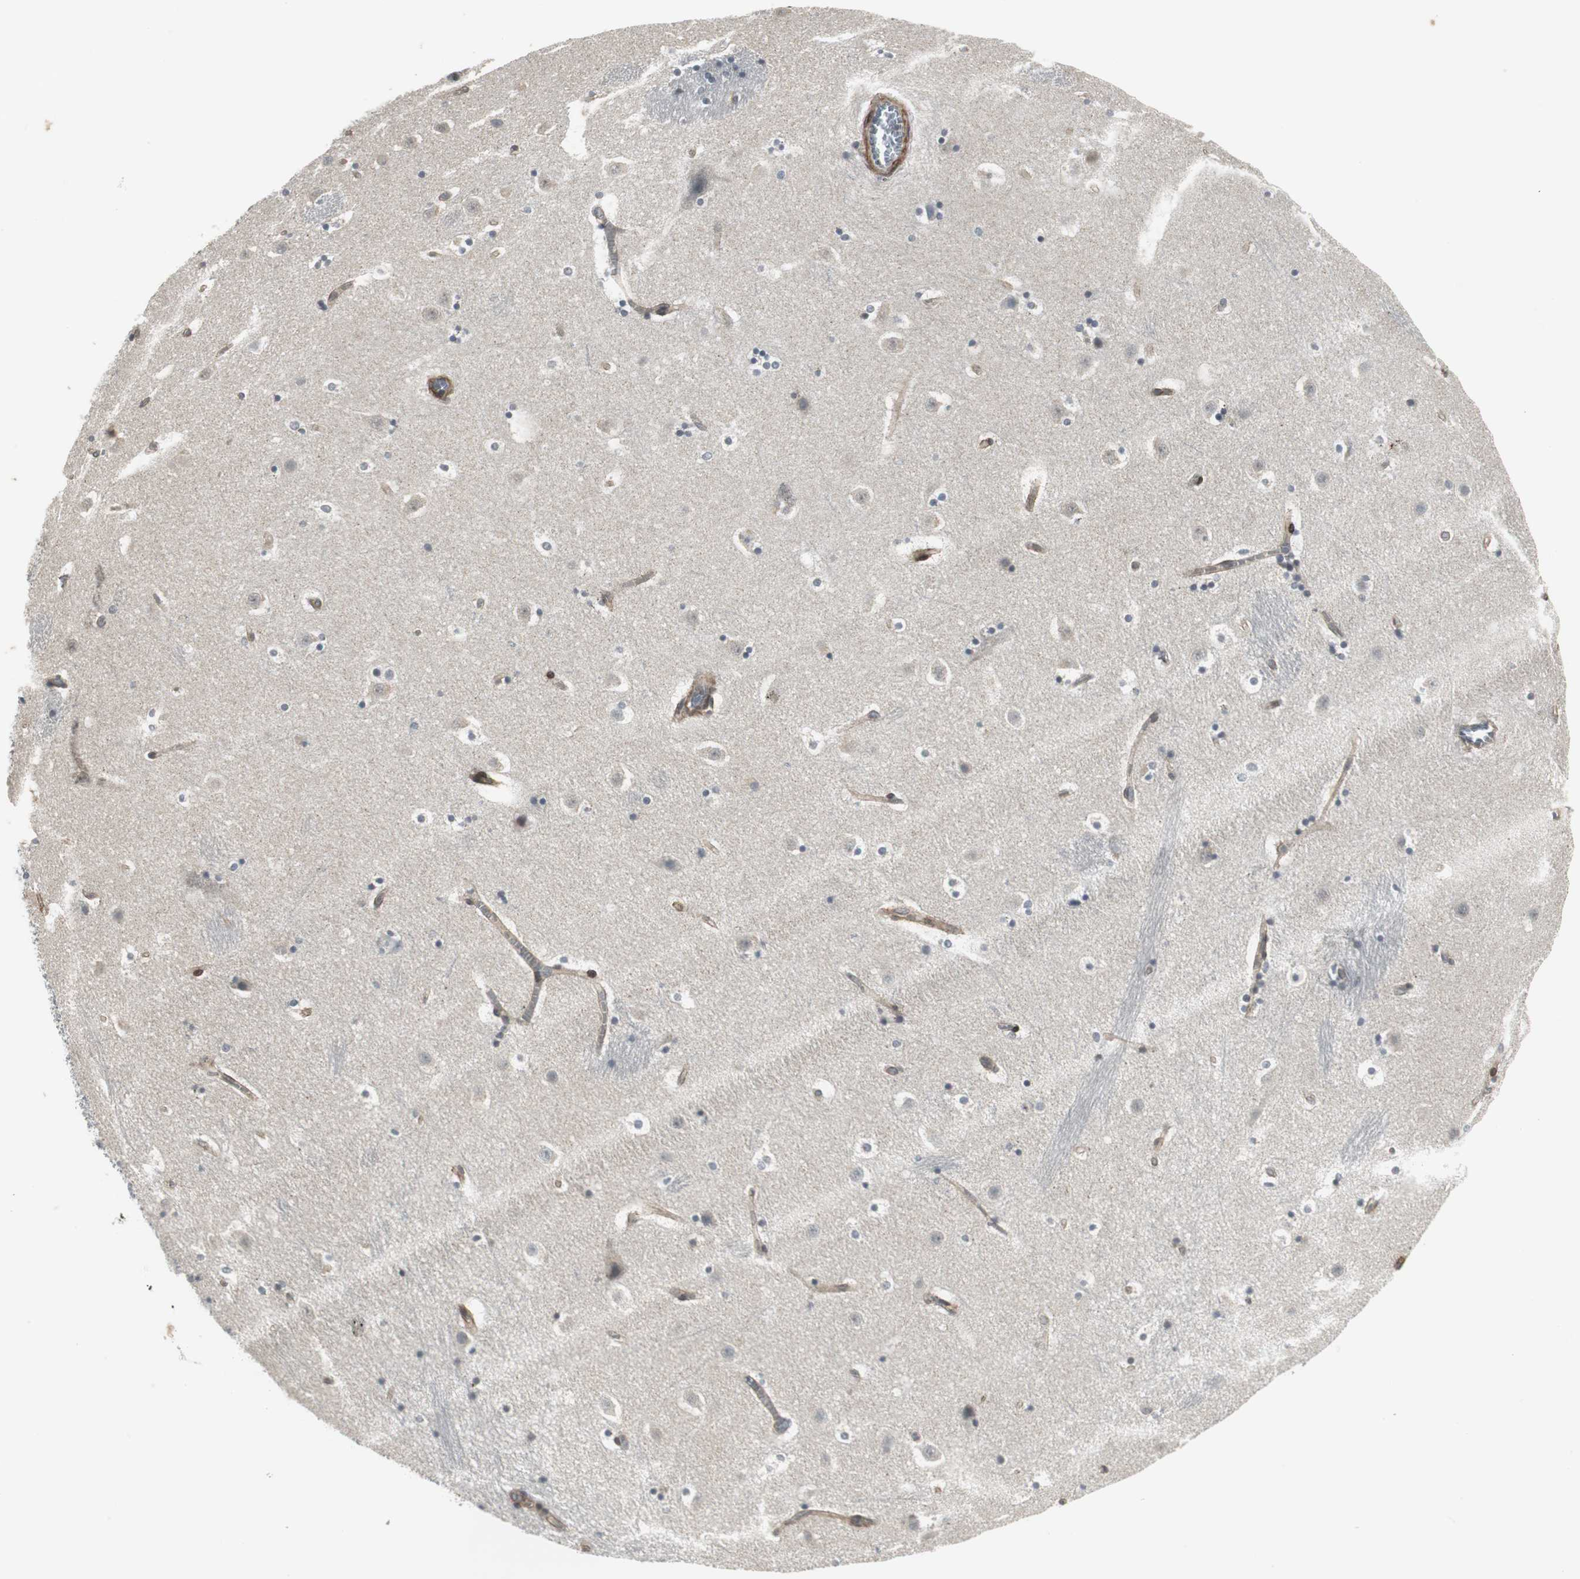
{"staining": {"intensity": "weak", "quantity": "<25%", "location": "cytoplasmic/membranous"}, "tissue": "caudate", "cell_type": "Glial cells", "image_type": "normal", "snomed": [{"axis": "morphology", "description": "Normal tissue, NOS"}, {"axis": "topography", "description": "Lateral ventricle wall"}], "caption": "IHC histopathology image of benign human caudate stained for a protein (brown), which shows no positivity in glial cells. (DAB immunohistochemistry (IHC) visualized using brightfield microscopy, high magnification).", "gene": "SCYL3", "patient": {"sex": "male", "age": 45}}